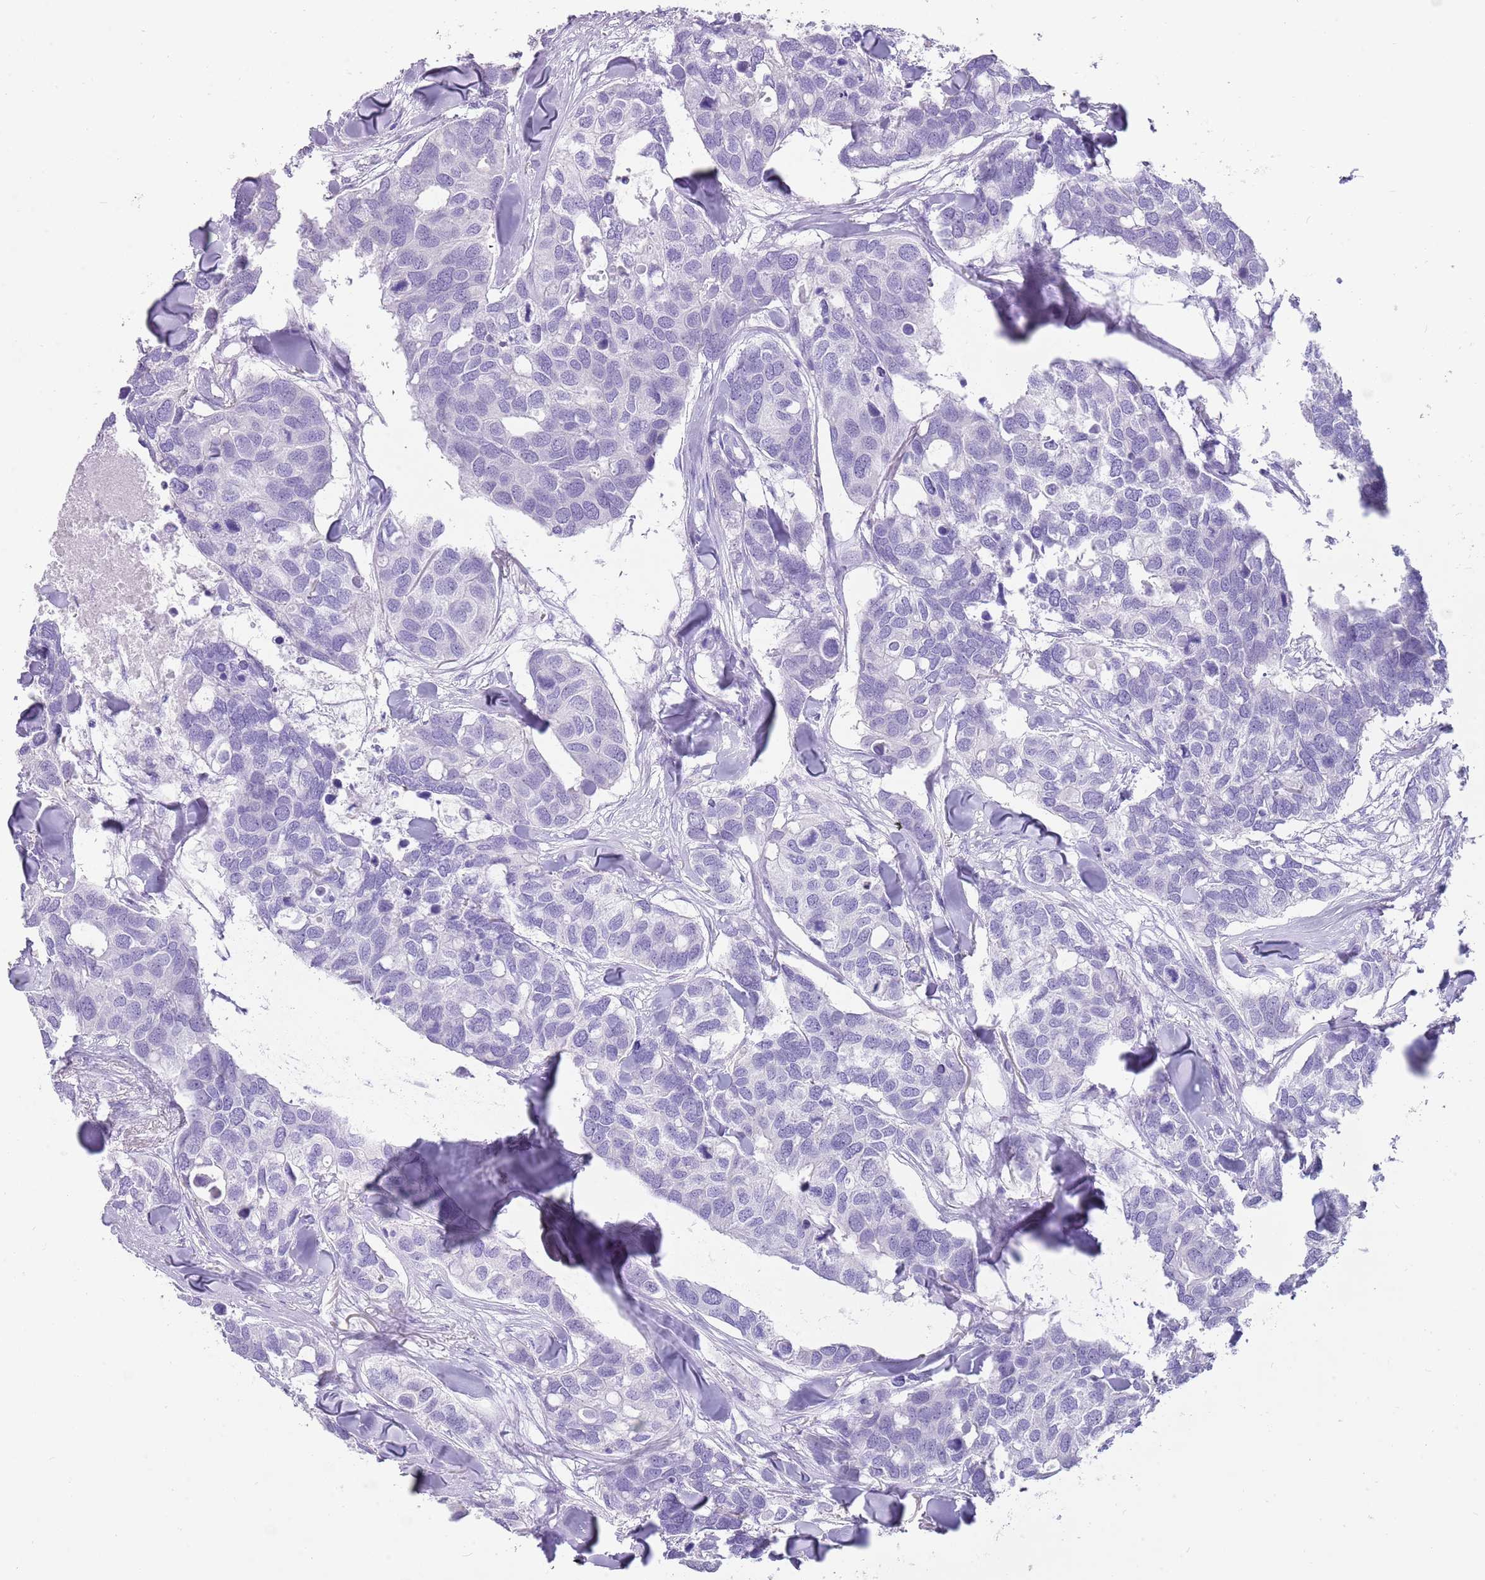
{"staining": {"intensity": "negative", "quantity": "none", "location": "none"}, "tissue": "breast cancer", "cell_type": "Tumor cells", "image_type": "cancer", "snomed": [{"axis": "morphology", "description": "Duct carcinoma"}, {"axis": "topography", "description": "Breast"}], "caption": "Invasive ductal carcinoma (breast) was stained to show a protein in brown. There is no significant staining in tumor cells. (Stains: DAB (3,3'-diaminobenzidine) IHC with hematoxylin counter stain, Microscopy: brightfield microscopy at high magnification).", "gene": "NBPF3", "patient": {"sex": "female", "age": 83}}